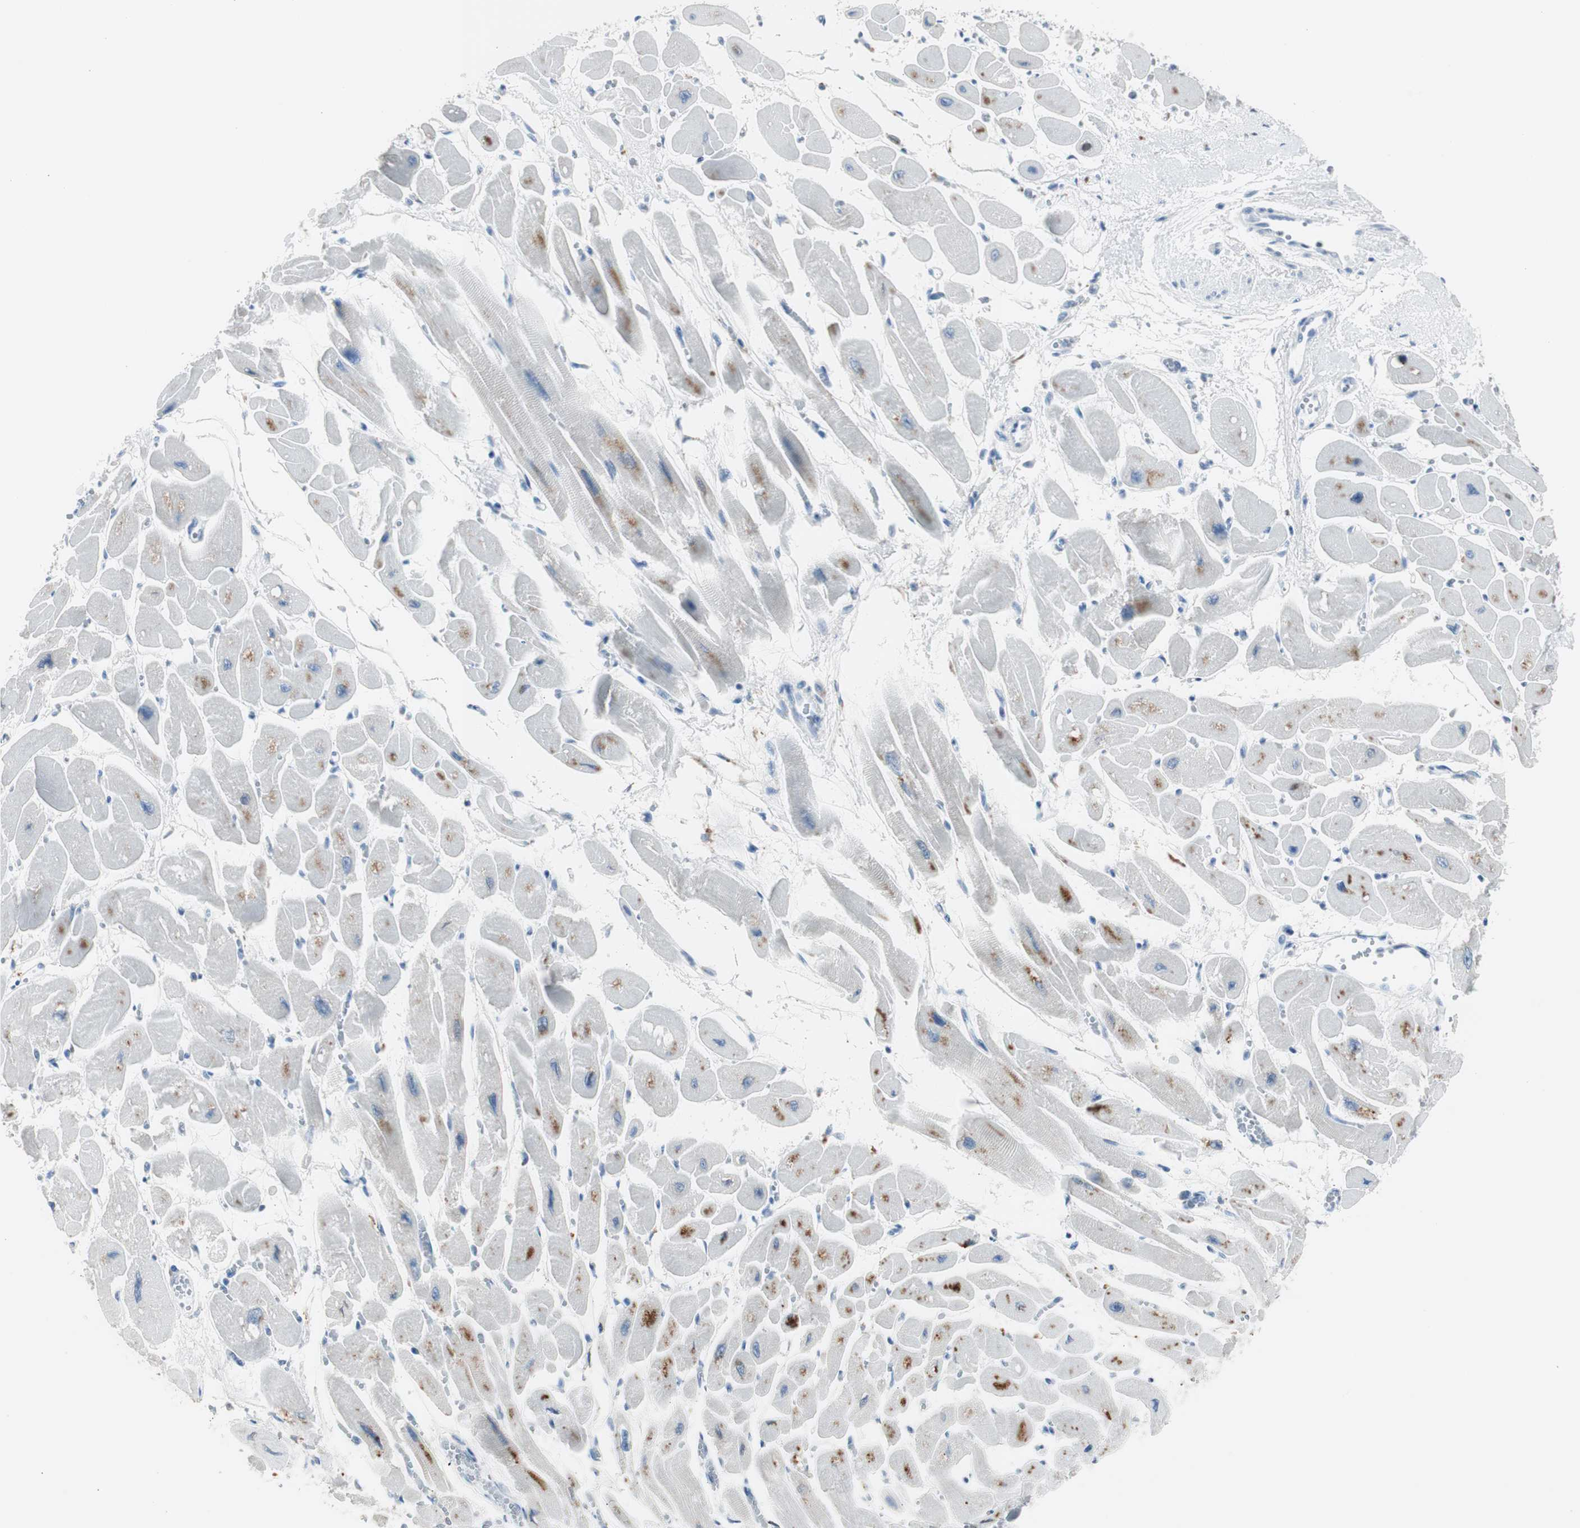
{"staining": {"intensity": "moderate", "quantity": "<25%", "location": "cytoplasmic/membranous"}, "tissue": "heart muscle", "cell_type": "Cardiomyocytes", "image_type": "normal", "snomed": [{"axis": "morphology", "description": "Normal tissue, NOS"}, {"axis": "topography", "description": "Heart"}], "caption": "Immunohistochemical staining of unremarkable heart muscle shows moderate cytoplasmic/membranous protein positivity in approximately <25% of cardiomyocytes.", "gene": "S100A7A", "patient": {"sex": "female", "age": 54}}